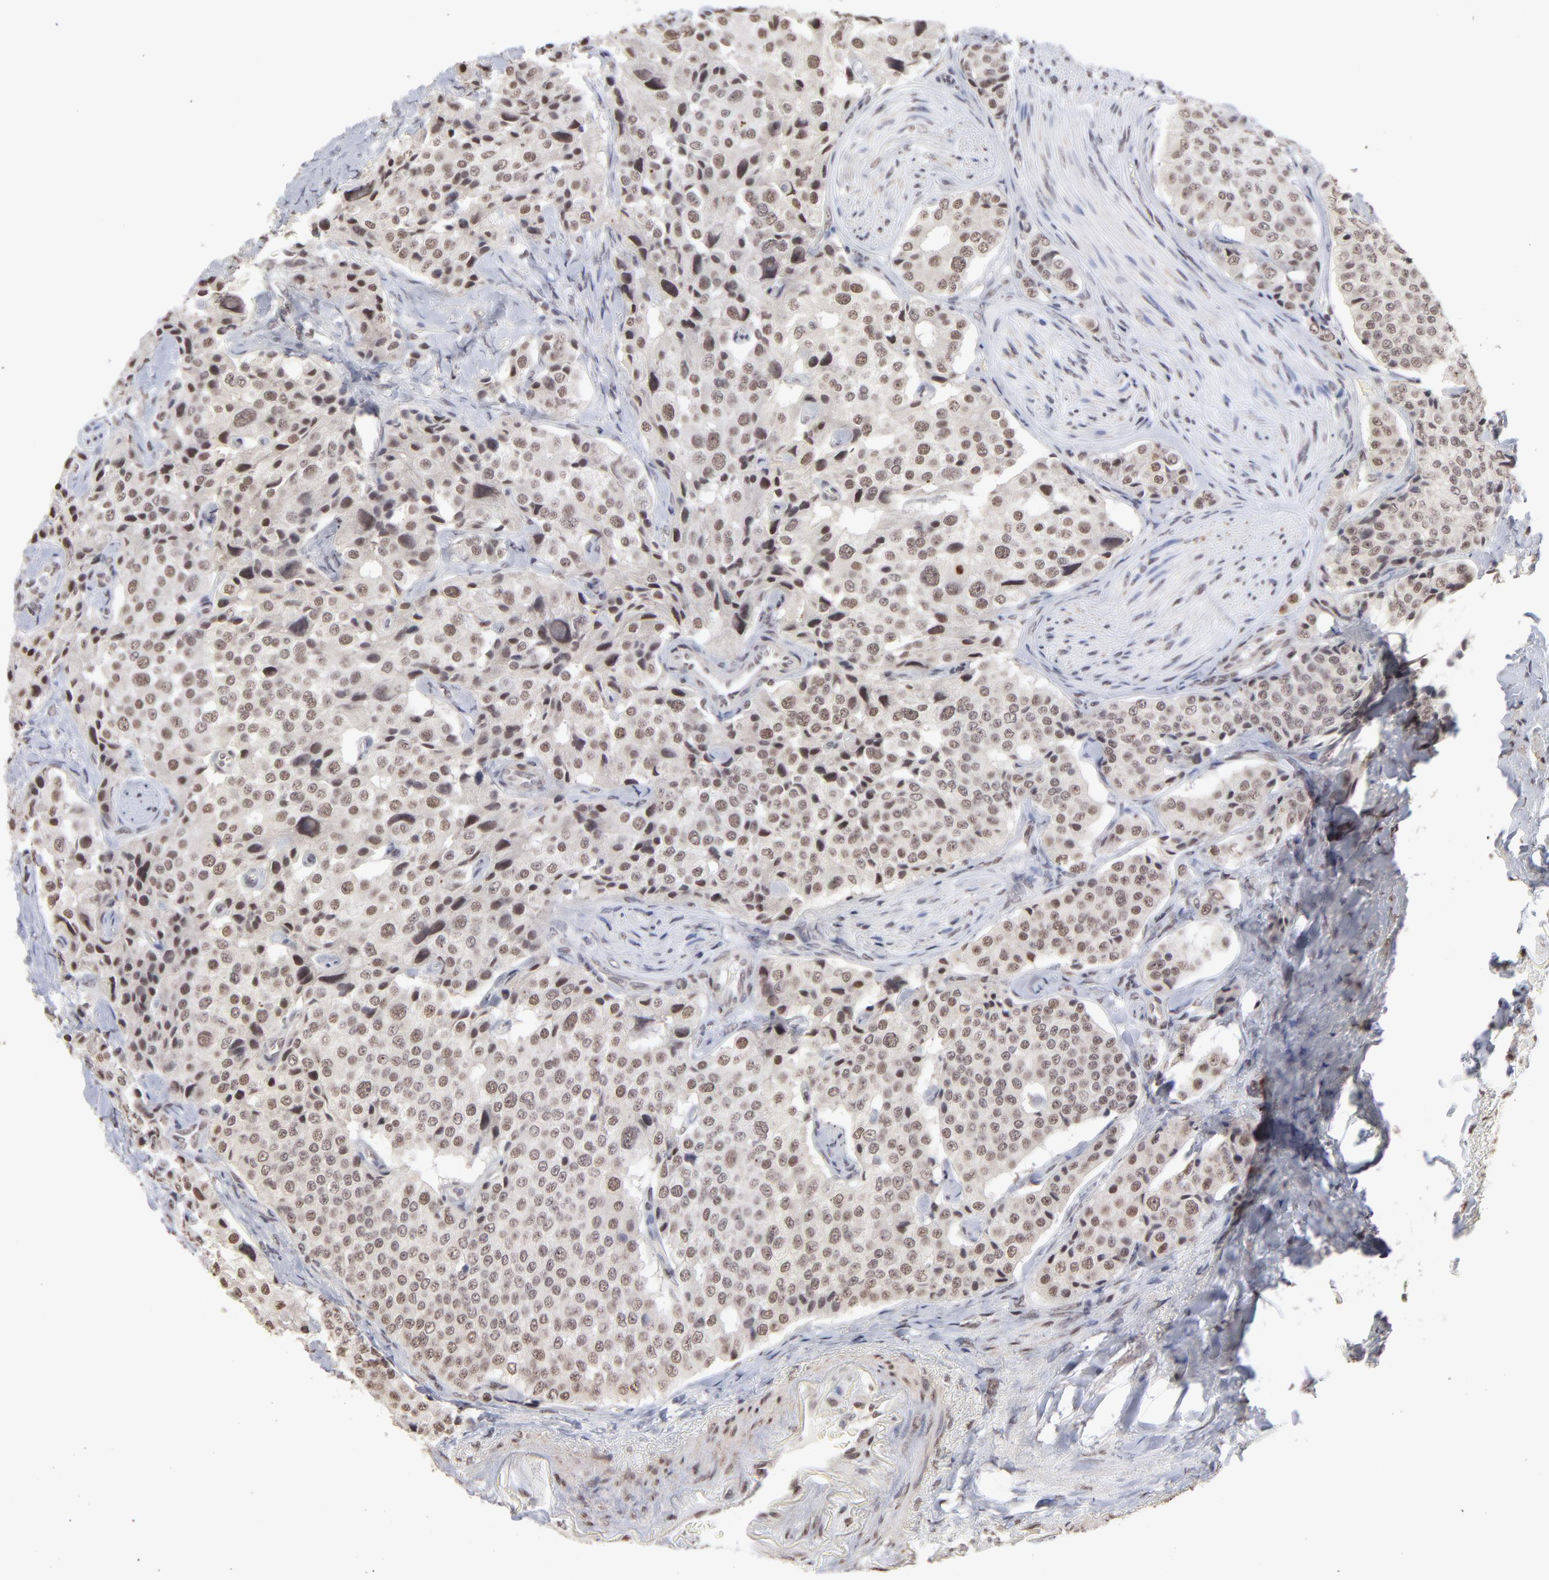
{"staining": {"intensity": "strong", "quantity": ">75%", "location": "cytoplasmic/membranous,nuclear"}, "tissue": "carcinoid", "cell_type": "Tumor cells", "image_type": "cancer", "snomed": [{"axis": "morphology", "description": "Carcinoid, malignant, NOS"}, {"axis": "topography", "description": "Colon"}], "caption": "The micrograph exhibits a brown stain indicating the presence of a protein in the cytoplasmic/membranous and nuclear of tumor cells in carcinoid (malignant). (DAB (3,3'-diaminobenzidine) IHC with brightfield microscopy, high magnification).", "gene": "ZNF3", "patient": {"sex": "female", "age": 61}}